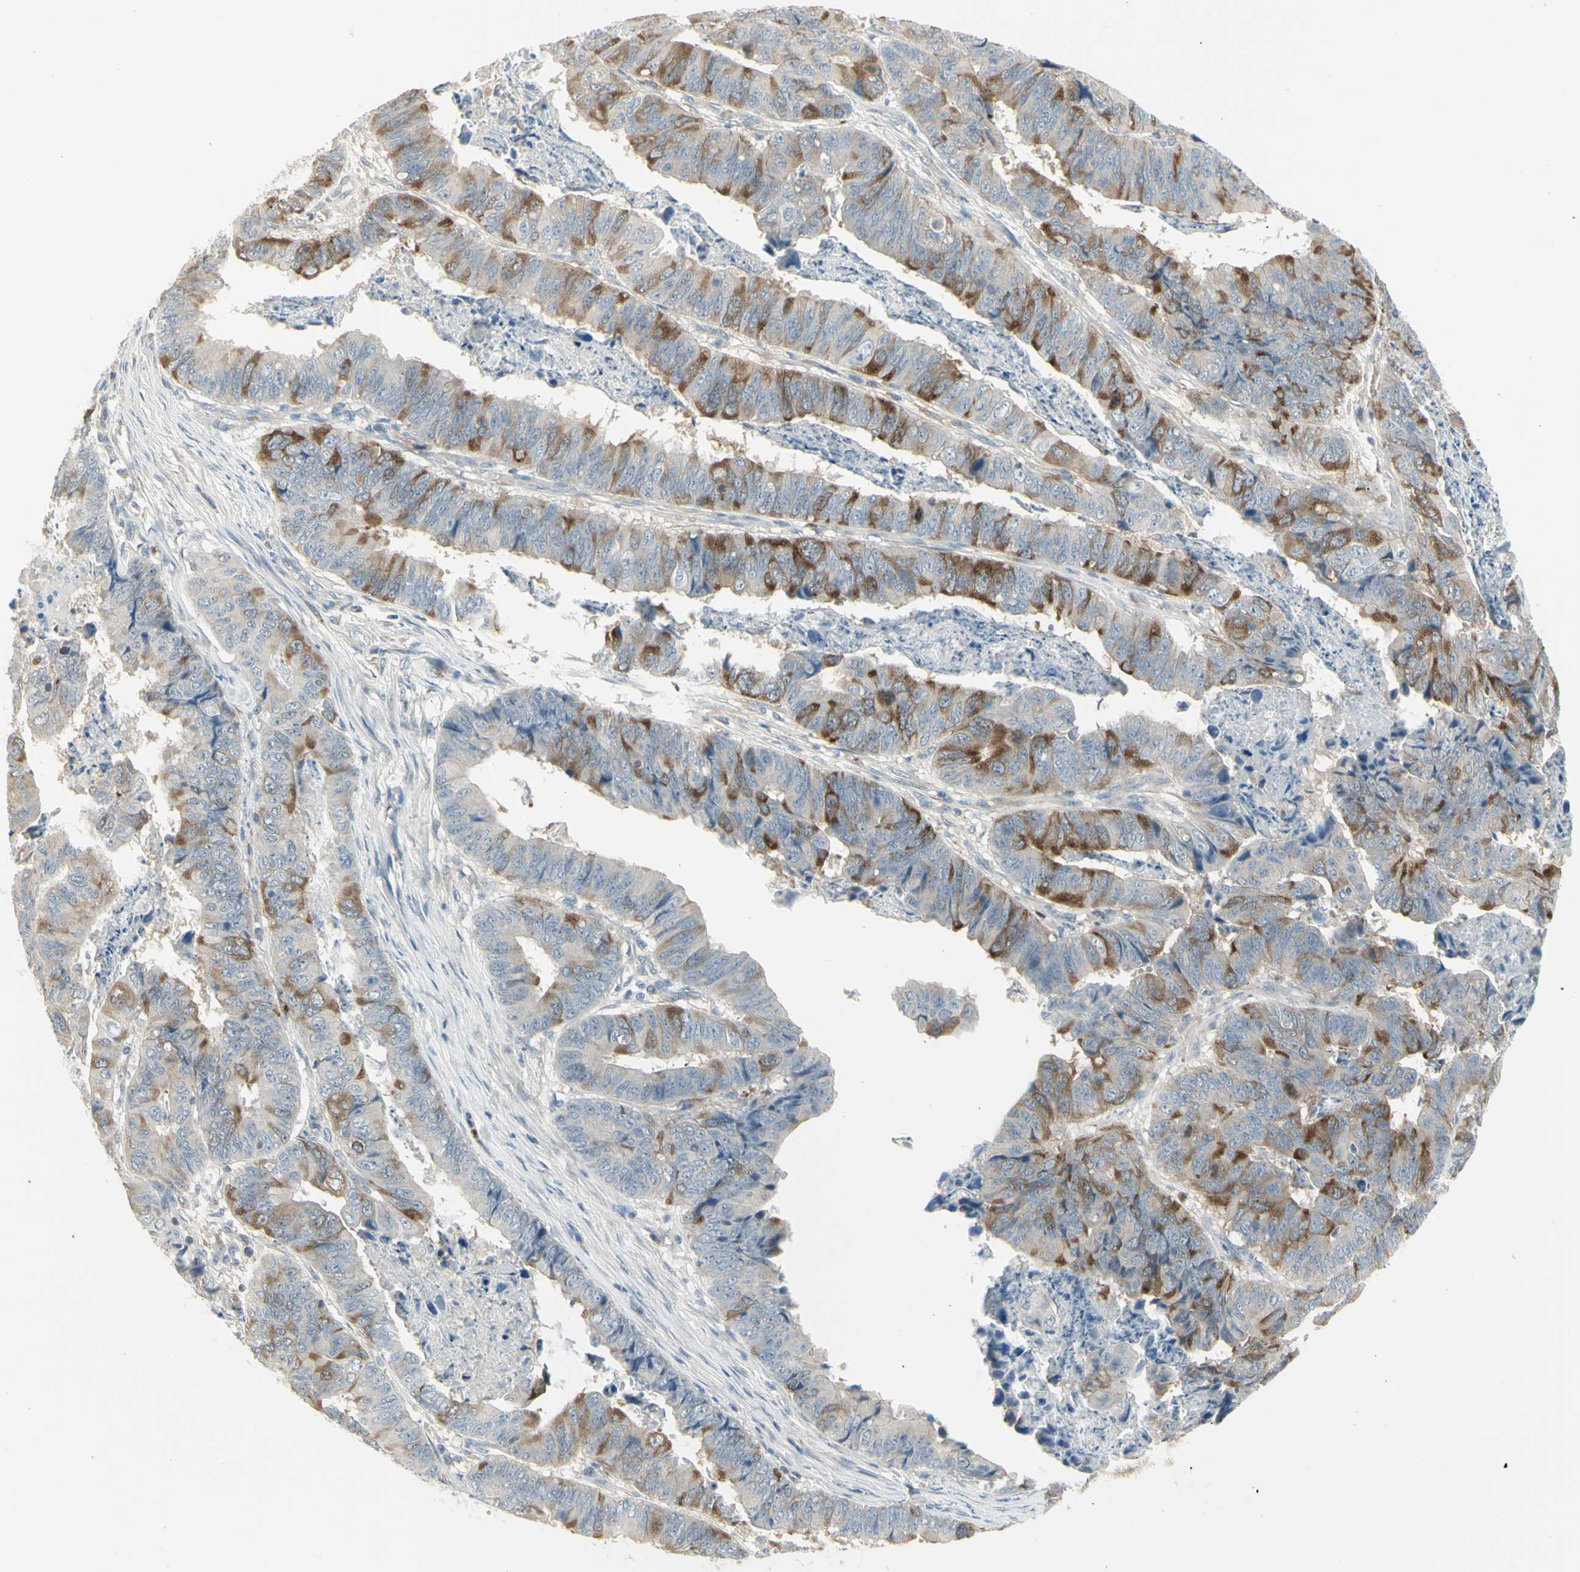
{"staining": {"intensity": "strong", "quantity": "25%-75%", "location": "cytoplasmic/membranous"}, "tissue": "stomach cancer", "cell_type": "Tumor cells", "image_type": "cancer", "snomed": [{"axis": "morphology", "description": "Adenocarcinoma, NOS"}, {"axis": "topography", "description": "Stomach, lower"}], "caption": "Strong cytoplasmic/membranous protein expression is seen in about 25%-75% of tumor cells in stomach cancer (adenocarcinoma).", "gene": "CCNB2", "patient": {"sex": "male", "age": 77}}